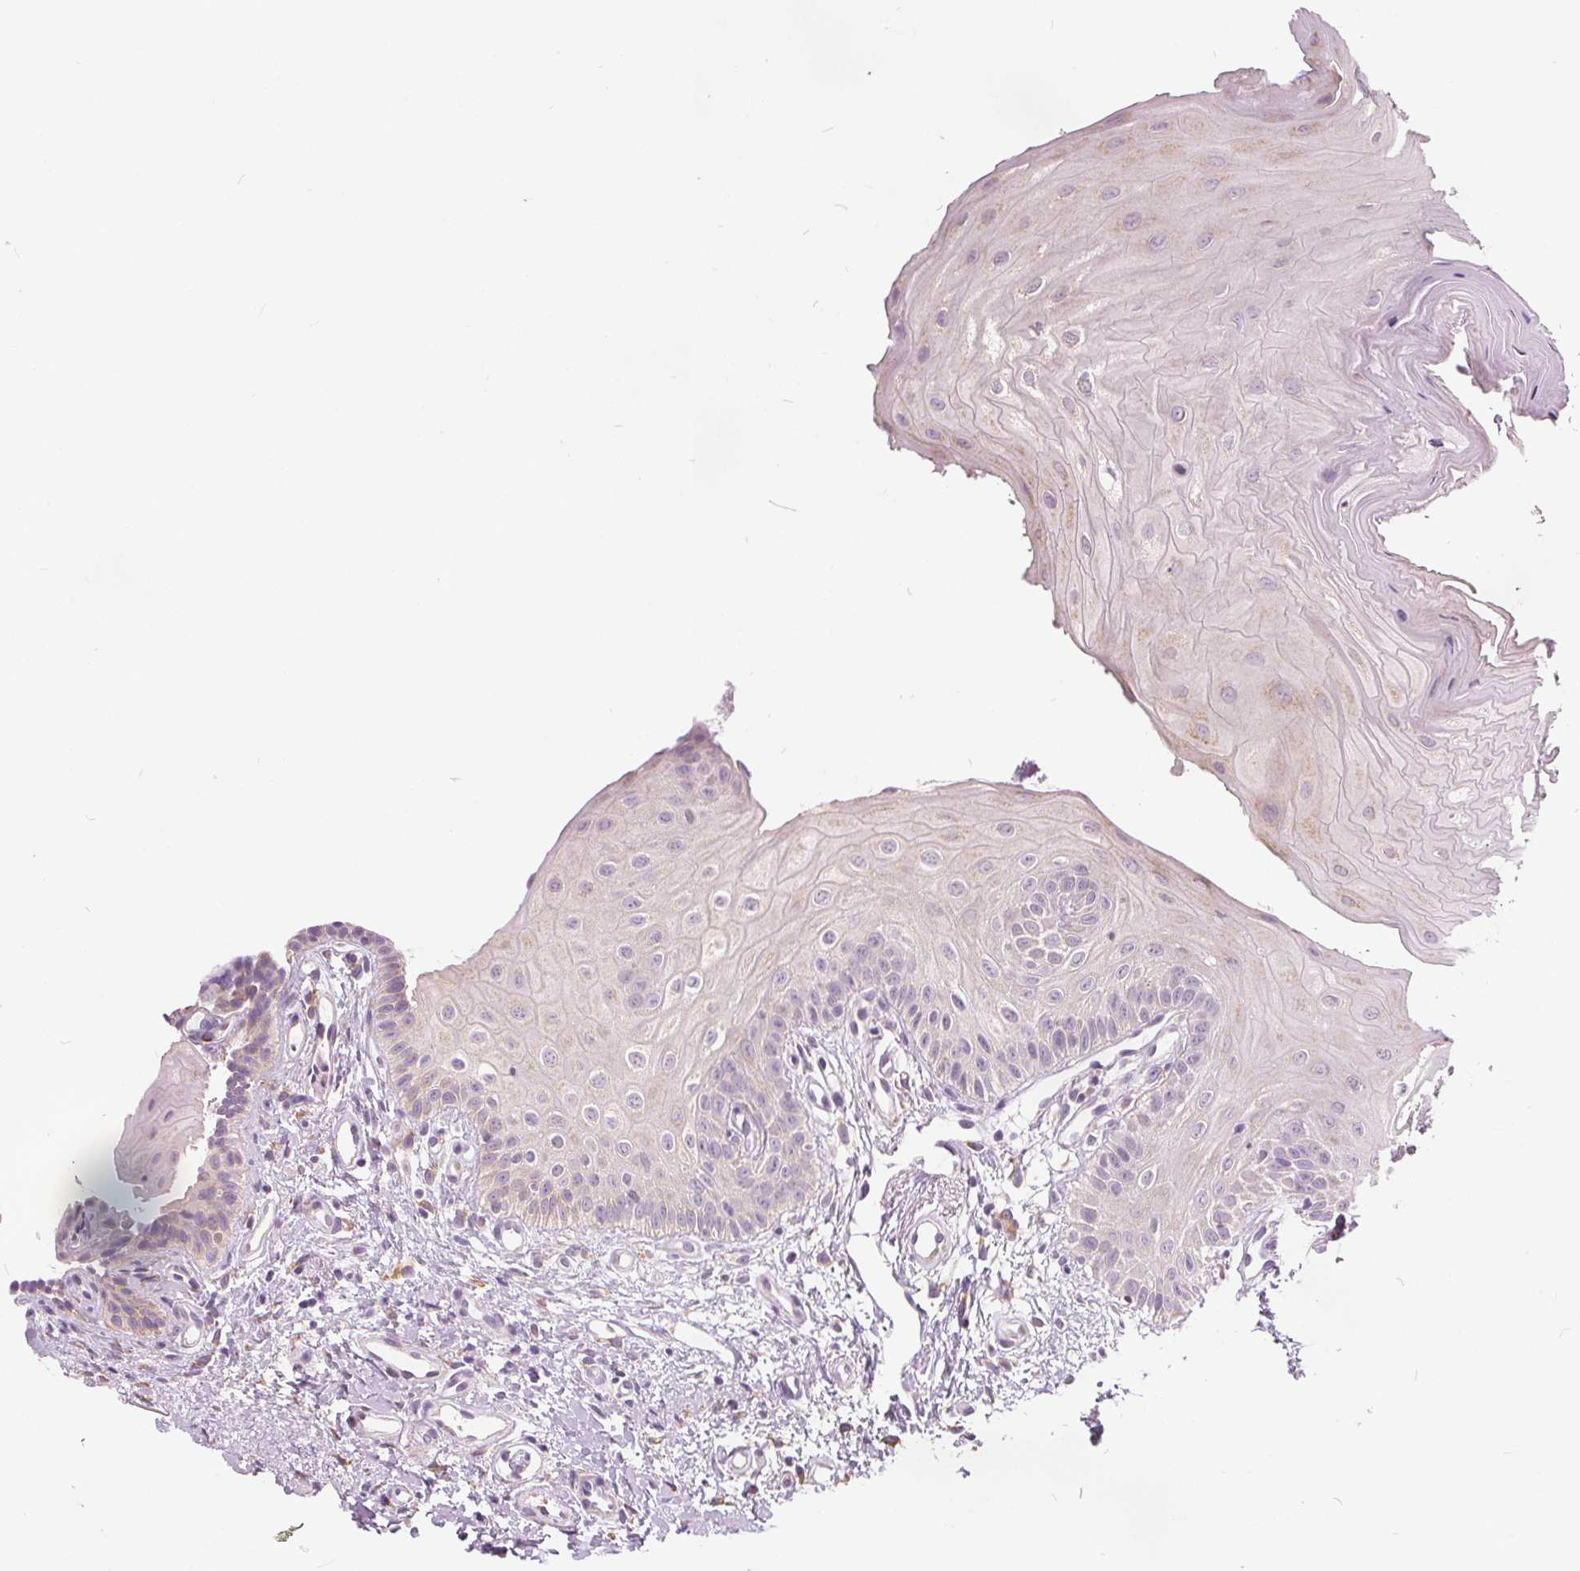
{"staining": {"intensity": "negative", "quantity": "none", "location": "none"}, "tissue": "oral mucosa", "cell_type": "Squamous epithelial cells", "image_type": "normal", "snomed": [{"axis": "morphology", "description": "Normal tissue, NOS"}, {"axis": "topography", "description": "Oral tissue"}], "caption": "DAB (3,3'-diaminobenzidine) immunohistochemical staining of unremarkable oral mucosa exhibits no significant positivity in squamous epithelial cells.", "gene": "ACOX2", "patient": {"sex": "female", "age": 73}}